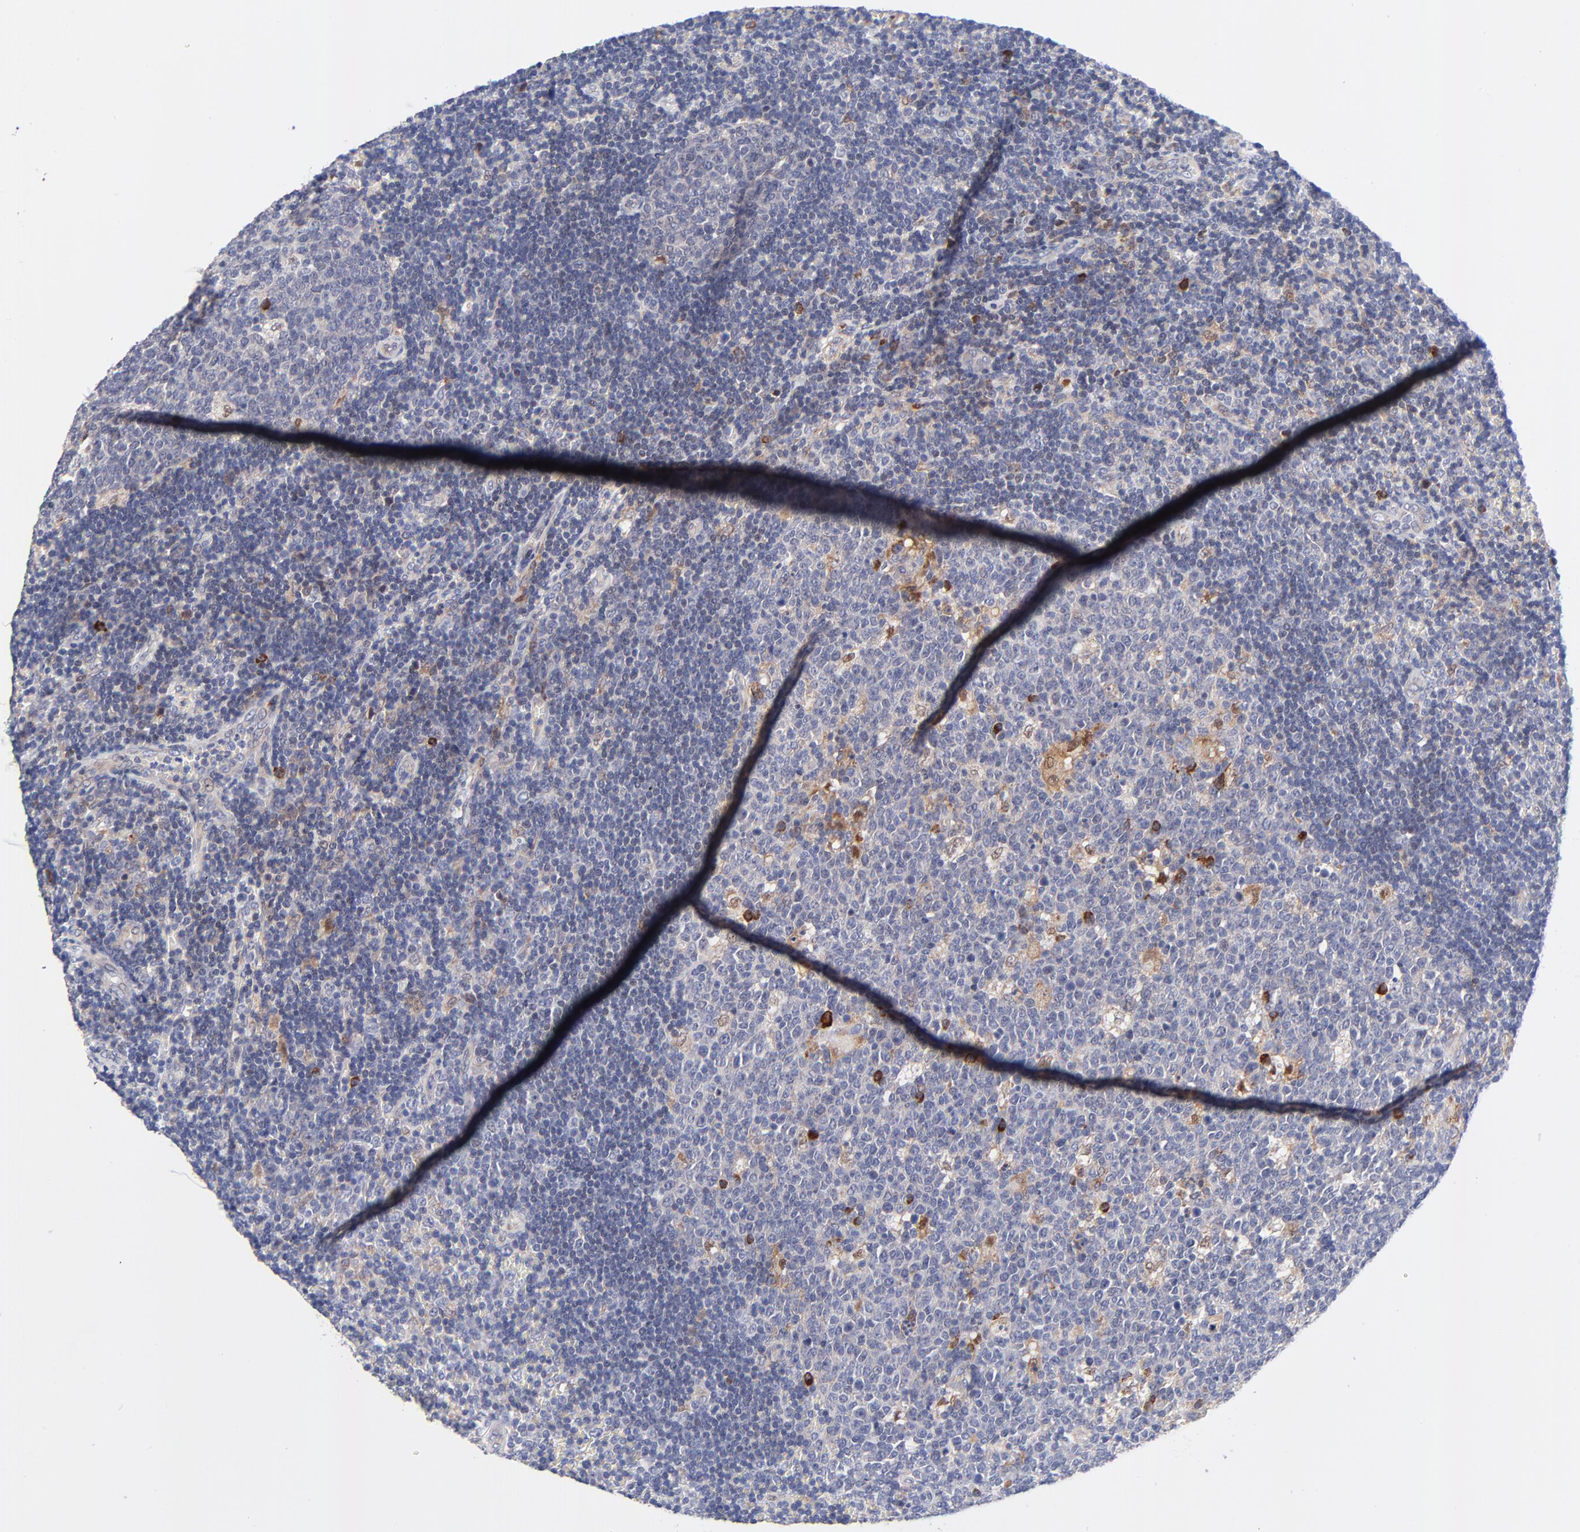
{"staining": {"intensity": "strong", "quantity": "<25%", "location": "cytoplasmic/membranous"}, "tissue": "lymph node", "cell_type": "Germinal center cells", "image_type": "normal", "snomed": [{"axis": "morphology", "description": "Normal tissue, NOS"}, {"axis": "topography", "description": "Lymph node"}, {"axis": "topography", "description": "Salivary gland"}], "caption": "Immunohistochemical staining of unremarkable lymph node demonstrates strong cytoplasmic/membranous protein positivity in about <25% of germinal center cells.", "gene": "AFF2", "patient": {"sex": "male", "age": 8}}